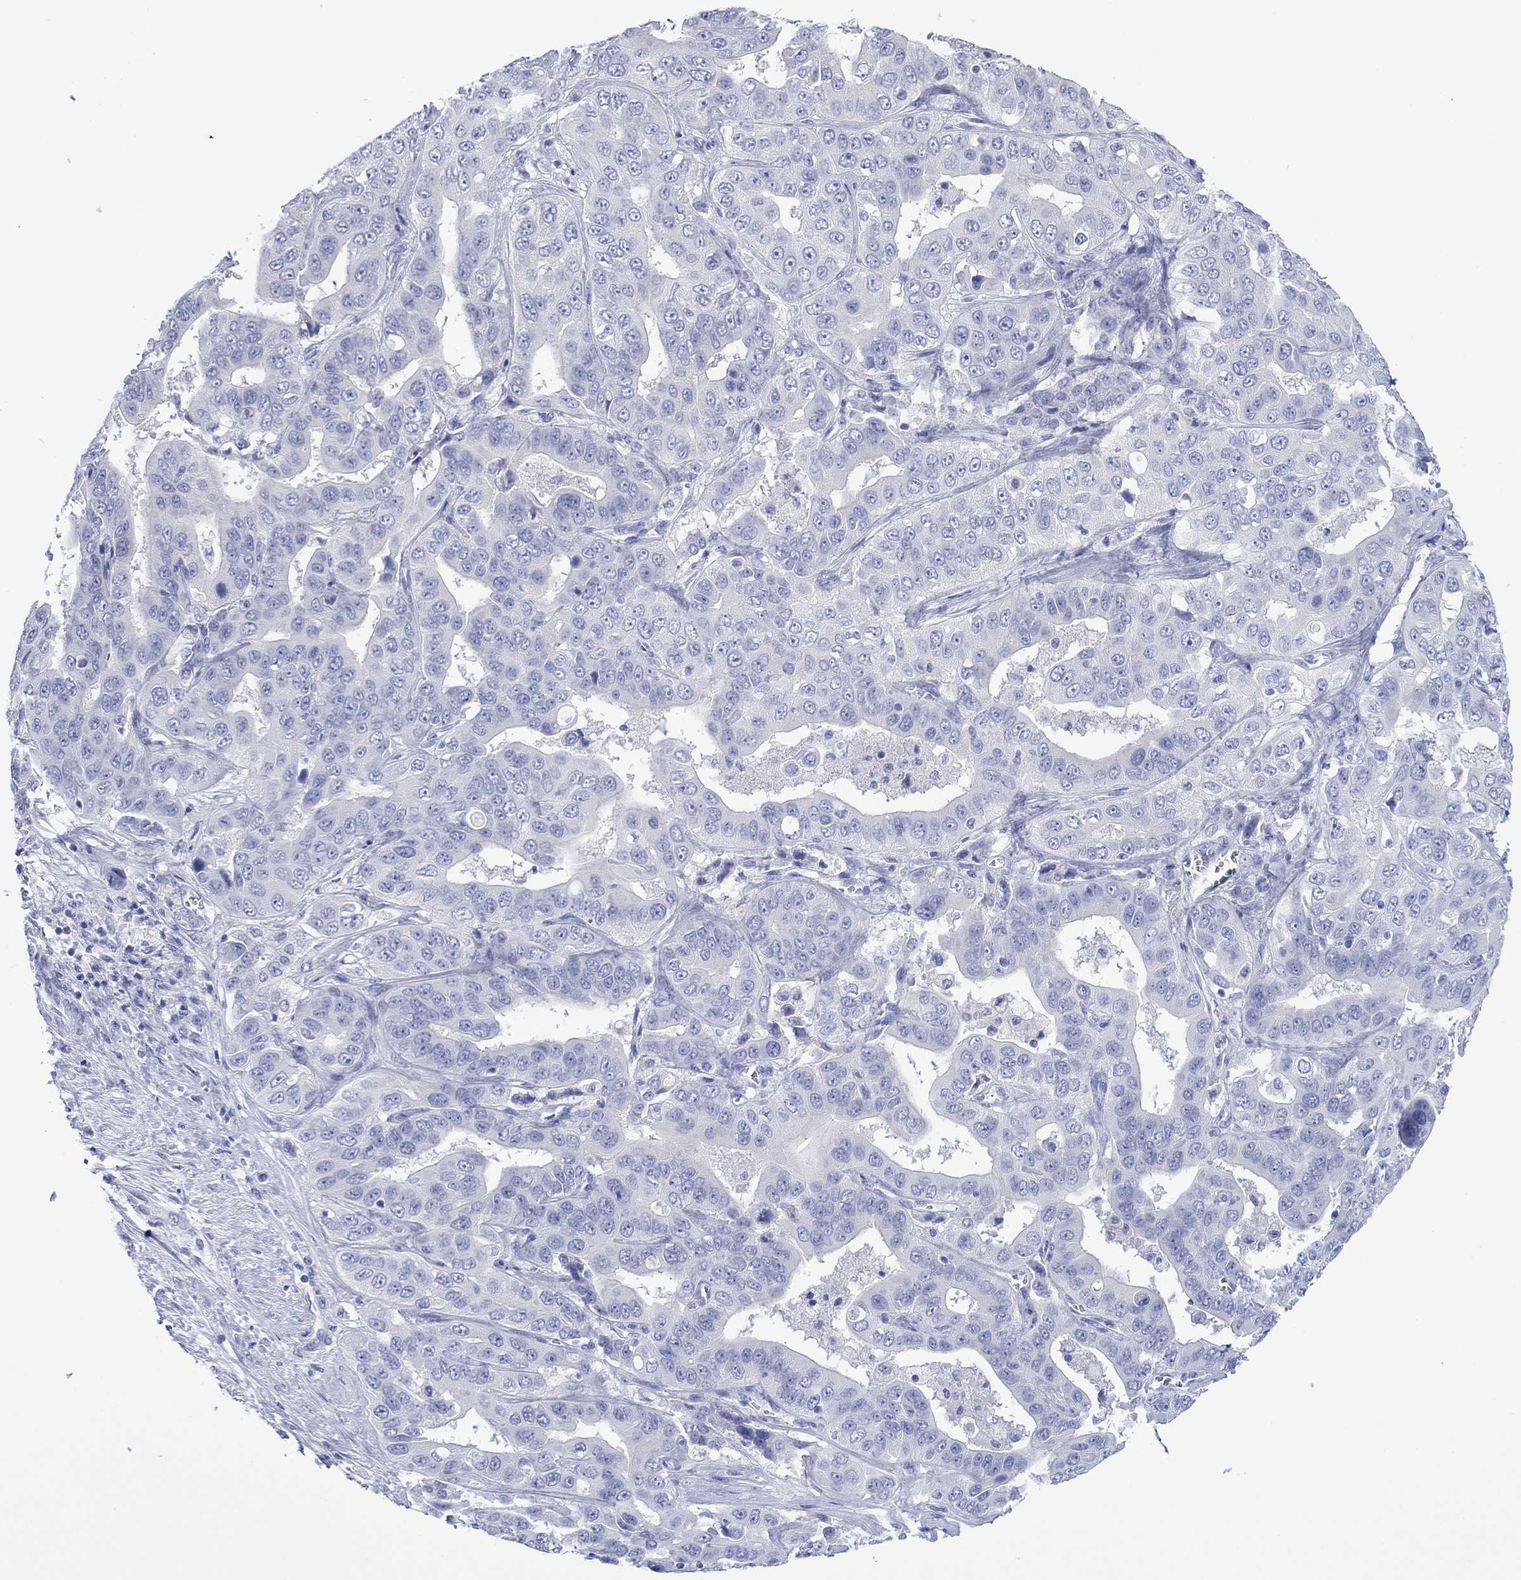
{"staining": {"intensity": "negative", "quantity": "none", "location": "none"}, "tissue": "liver cancer", "cell_type": "Tumor cells", "image_type": "cancer", "snomed": [{"axis": "morphology", "description": "Cholangiocarcinoma"}, {"axis": "topography", "description": "Liver"}], "caption": "This is an immunohistochemistry photomicrograph of human liver cholangiocarcinoma. There is no staining in tumor cells.", "gene": "MLANA", "patient": {"sex": "female", "age": 52}}